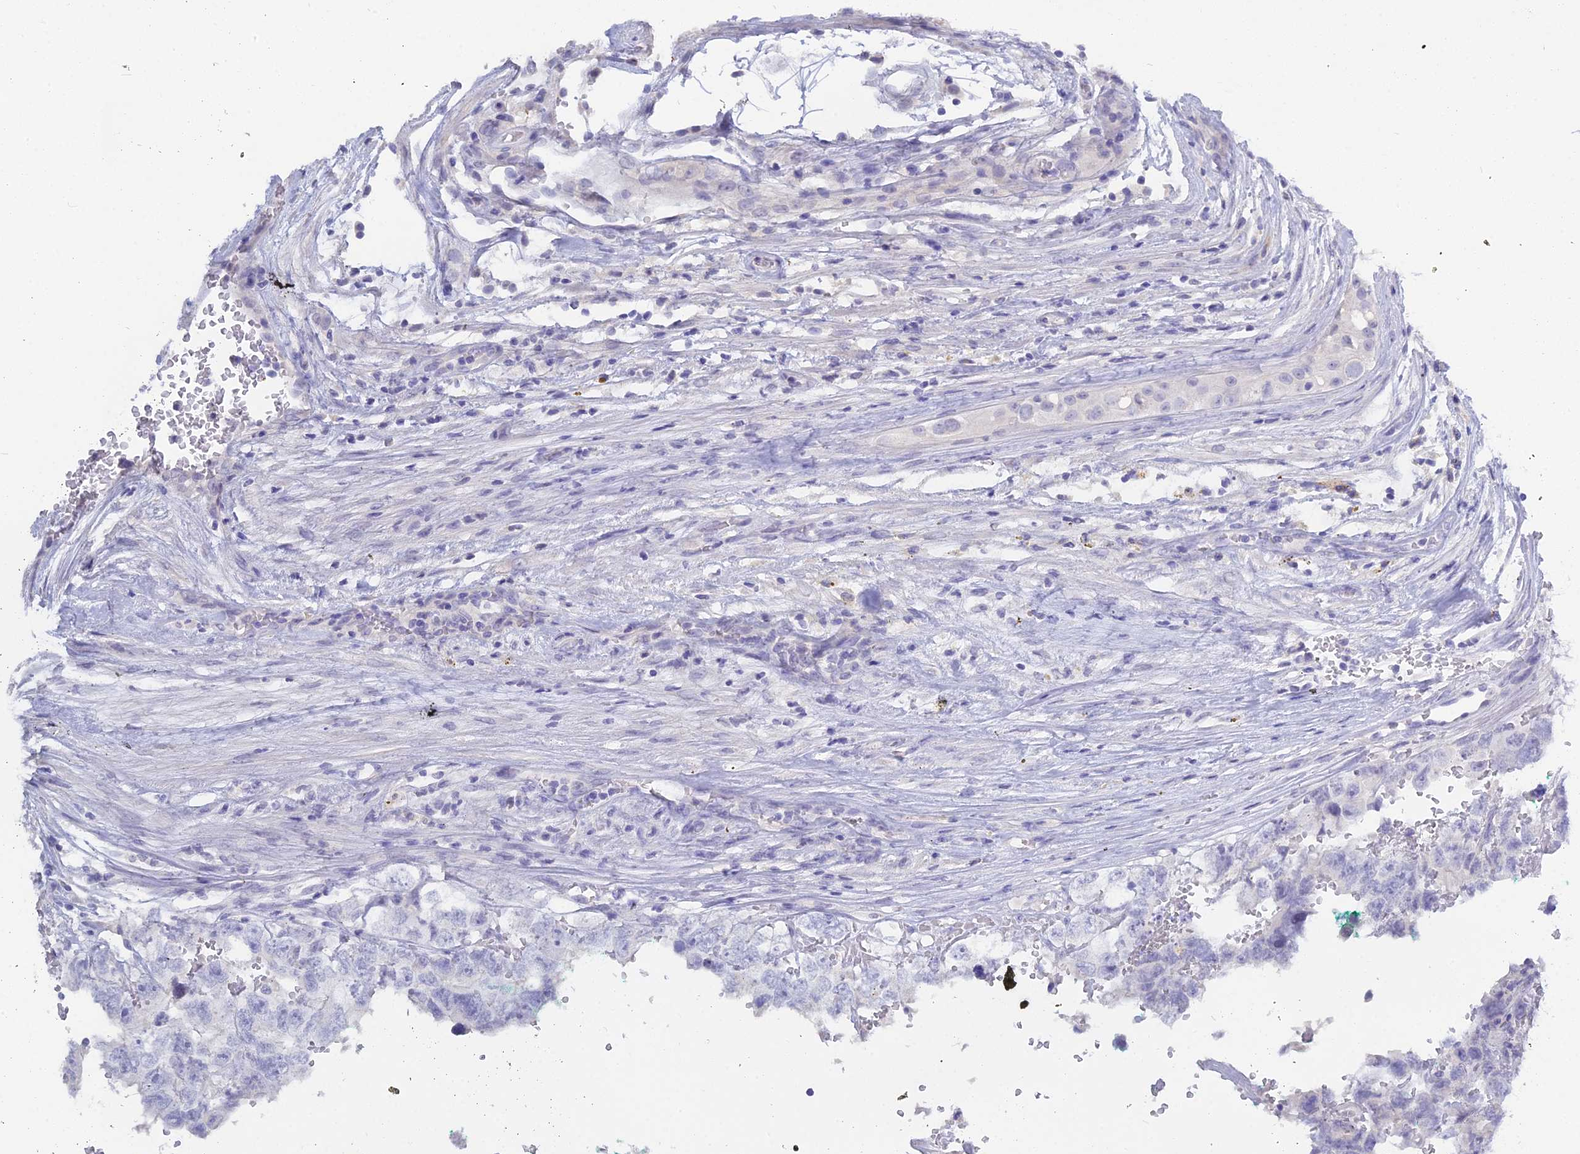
{"staining": {"intensity": "negative", "quantity": "none", "location": "none"}, "tissue": "testis cancer", "cell_type": "Tumor cells", "image_type": "cancer", "snomed": [{"axis": "morphology", "description": "Carcinoma, Embryonal, NOS"}, {"axis": "topography", "description": "Testis"}], "caption": "DAB immunohistochemical staining of testis cancer shows no significant expression in tumor cells.", "gene": "S100A7", "patient": {"sex": "male", "age": 45}}